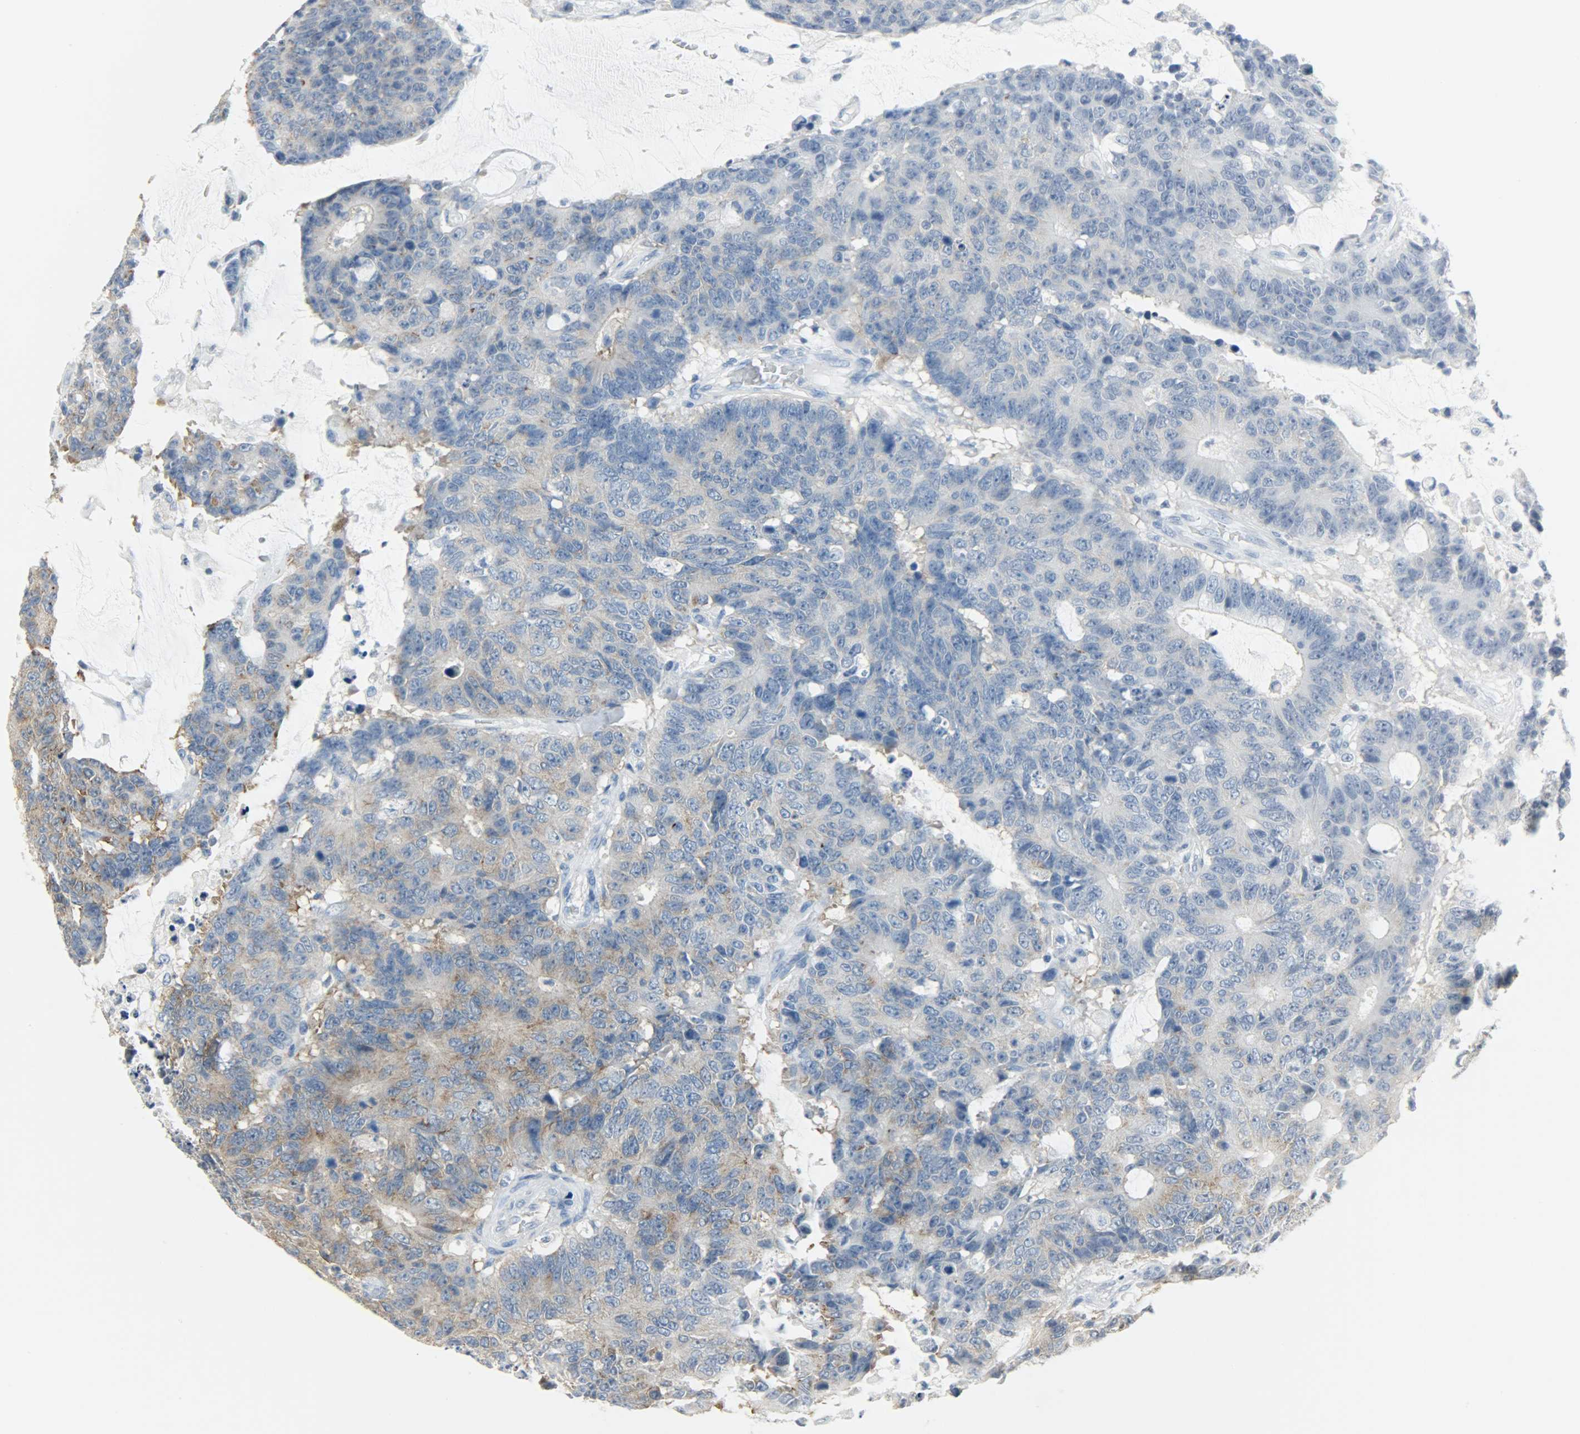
{"staining": {"intensity": "weak", "quantity": "25%-75%", "location": "cytoplasmic/membranous"}, "tissue": "colorectal cancer", "cell_type": "Tumor cells", "image_type": "cancer", "snomed": [{"axis": "morphology", "description": "Adenocarcinoma, NOS"}, {"axis": "topography", "description": "Colon"}], "caption": "Human adenocarcinoma (colorectal) stained with a protein marker exhibits weak staining in tumor cells.", "gene": "DNAJA4", "patient": {"sex": "female", "age": 86}}